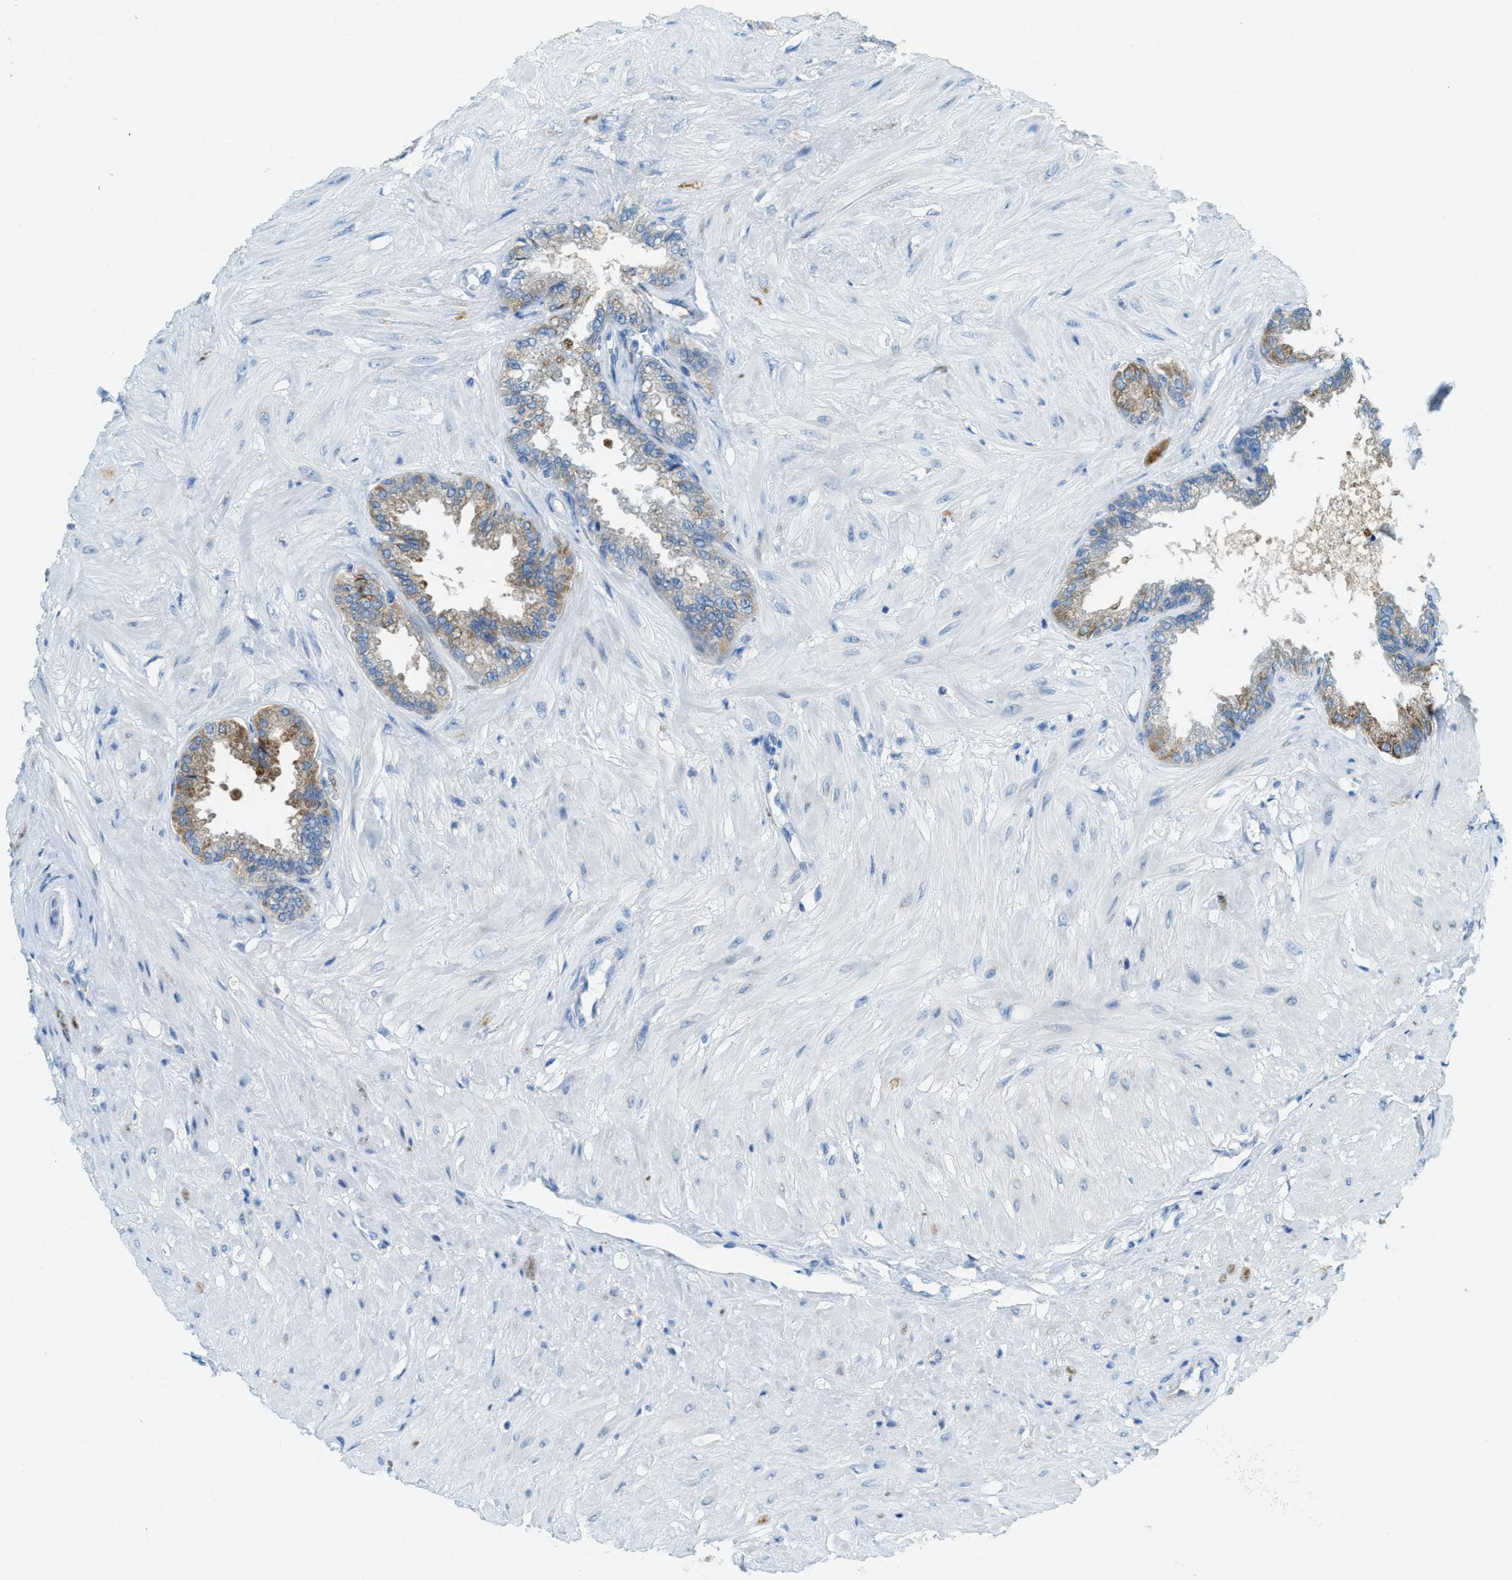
{"staining": {"intensity": "weak", "quantity": "25%-75%", "location": "cytoplasmic/membranous"}, "tissue": "seminal vesicle", "cell_type": "Glandular cells", "image_type": "normal", "snomed": [{"axis": "morphology", "description": "Normal tissue, NOS"}, {"axis": "topography", "description": "Seminal veicle"}], "caption": "A brown stain shows weak cytoplasmic/membranous expression of a protein in glandular cells of benign seminal vesicle. The staining was performed using DAB (3,3'-diaminobenzidine), with brown indicating positive protein expression. Nuclei are stained blue with hematoxylin.", "gene": "MATCAP2", "patient": {"sex": "male", "age": 46}}